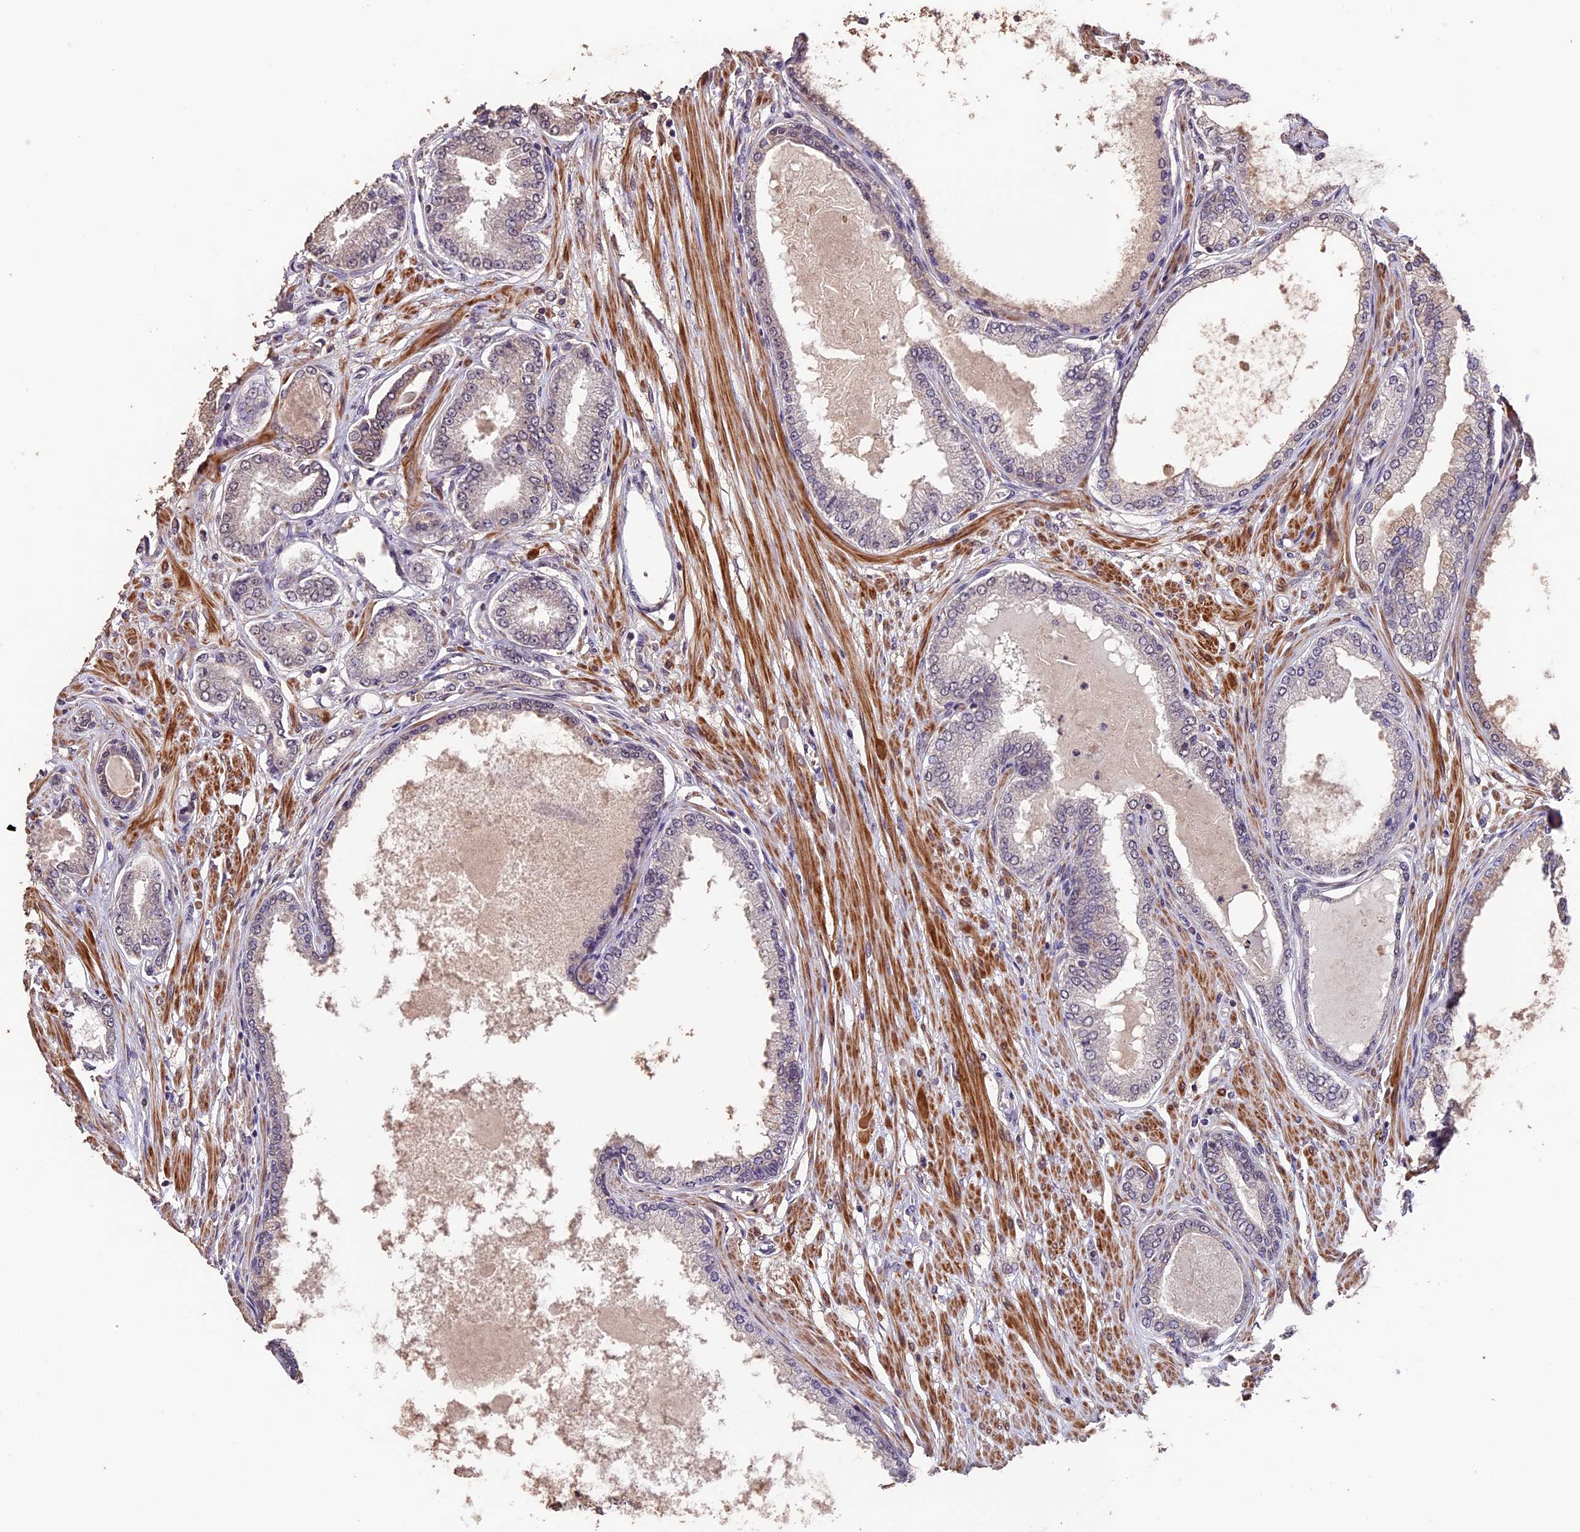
{"staining": {"intensity": "negative", "quantity": "none", "location": "none"}, "tissue": "prostate cancer", "cell_type": "Tumor cells", "image_type": "cancer", "snomed": [{"axis": "morphology", "description": "Adenocarcinoma, Low grade"}, {"axis": "topography", "description": "Prostate"}], "caption": "Human prostate cancer (low-grade adenocarcinoma) stained for a protein using IHC demonstrates no staining in tumor cells.", "gene": "GNB5", "patient": {"sex": "male", "age": 63}}